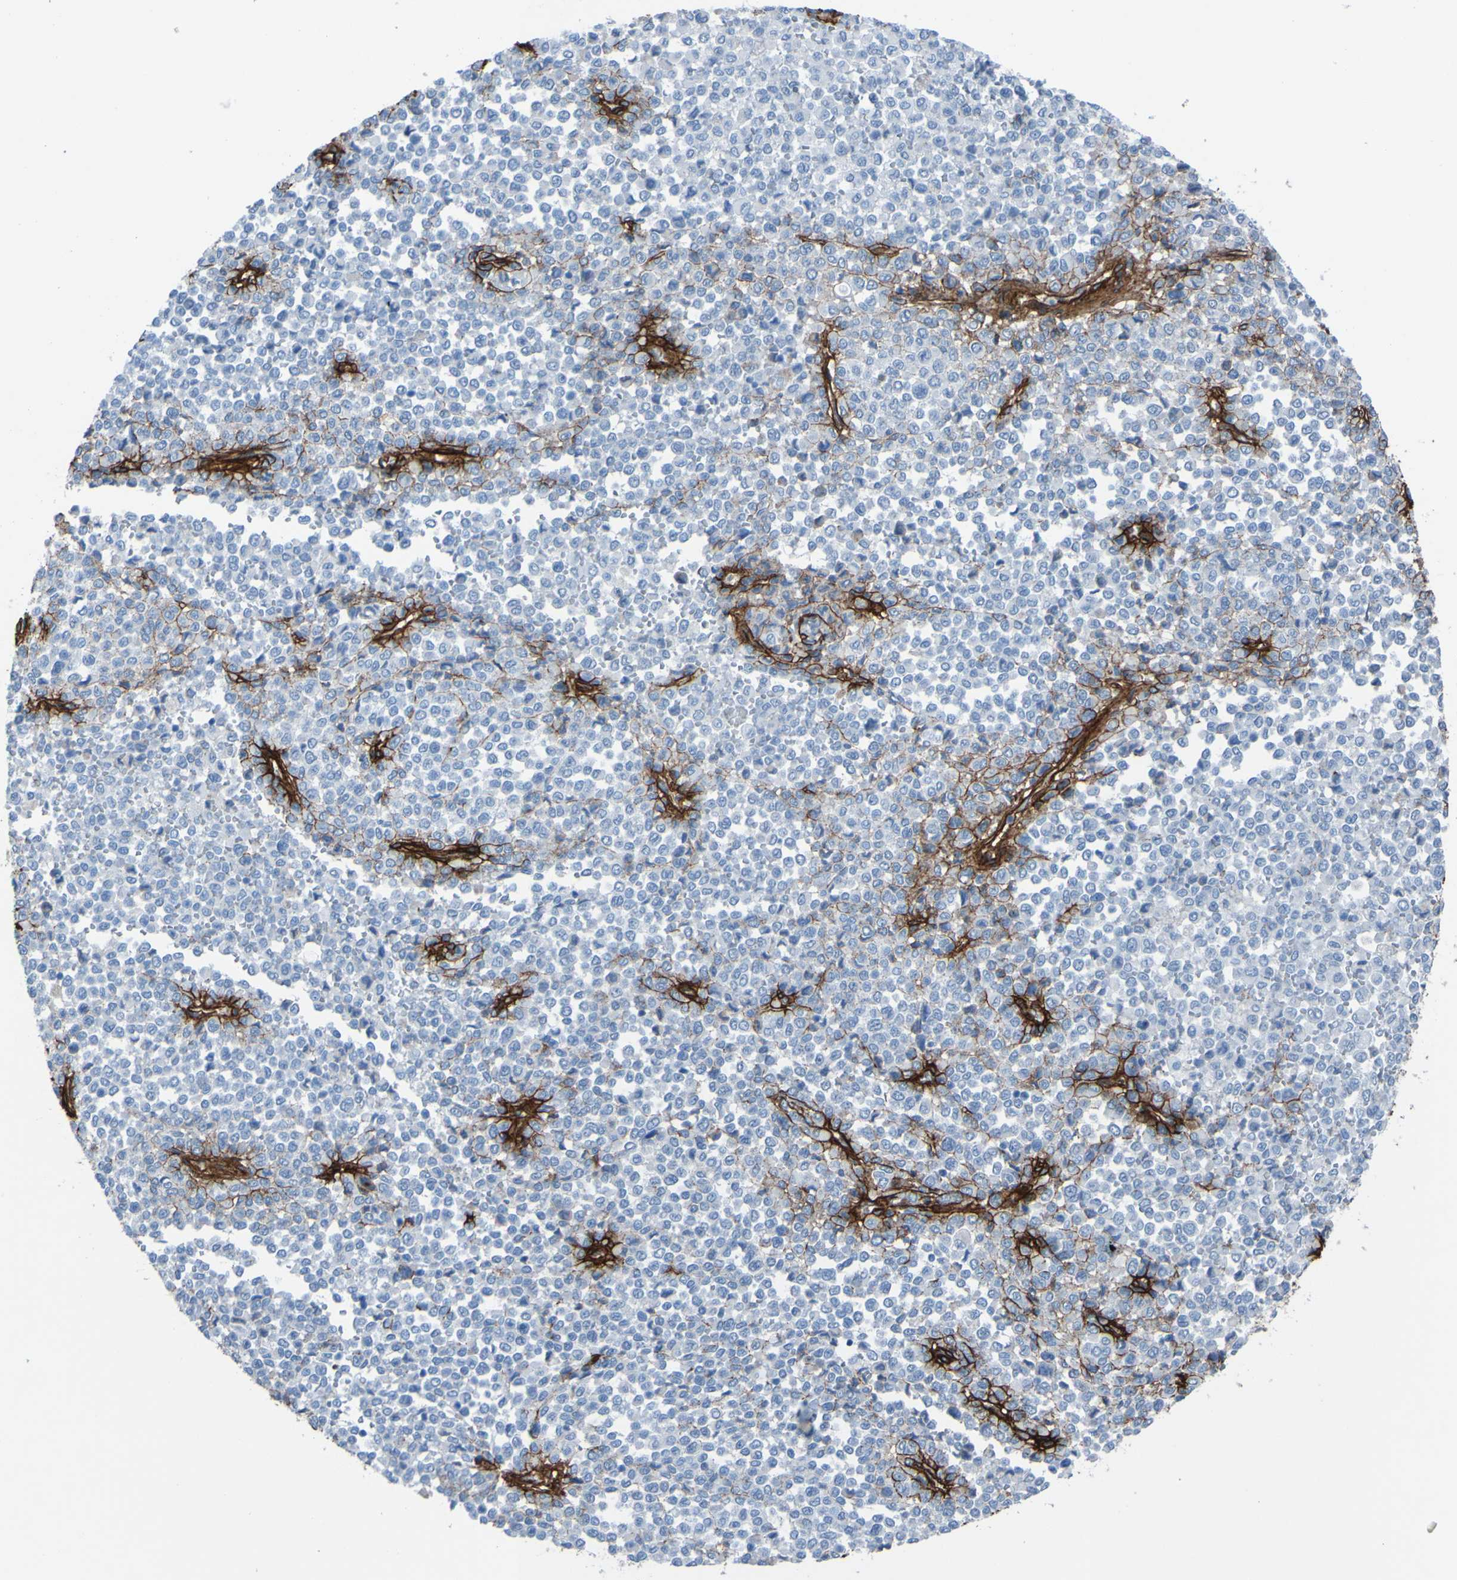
{"staining": {"intensity": "negative", "quantity": "none", "location": "none"}, "tissue": "melanoma", "cell_type": "Tumor cells", "image_type": "cancer", "snomed": [{"axis": "morphology", "description": "Malignant melanoma, Metastatic site"}, {"axis": "topography", "description": "Pancreas"}], "caption": "Malignant melanoma (metastatic site) stained for a protein using immunohistochemistry (IHC) shows no staining tumor cells.", "gene": "COL4A2", "patient": {"sex": "female", "age": 30}}